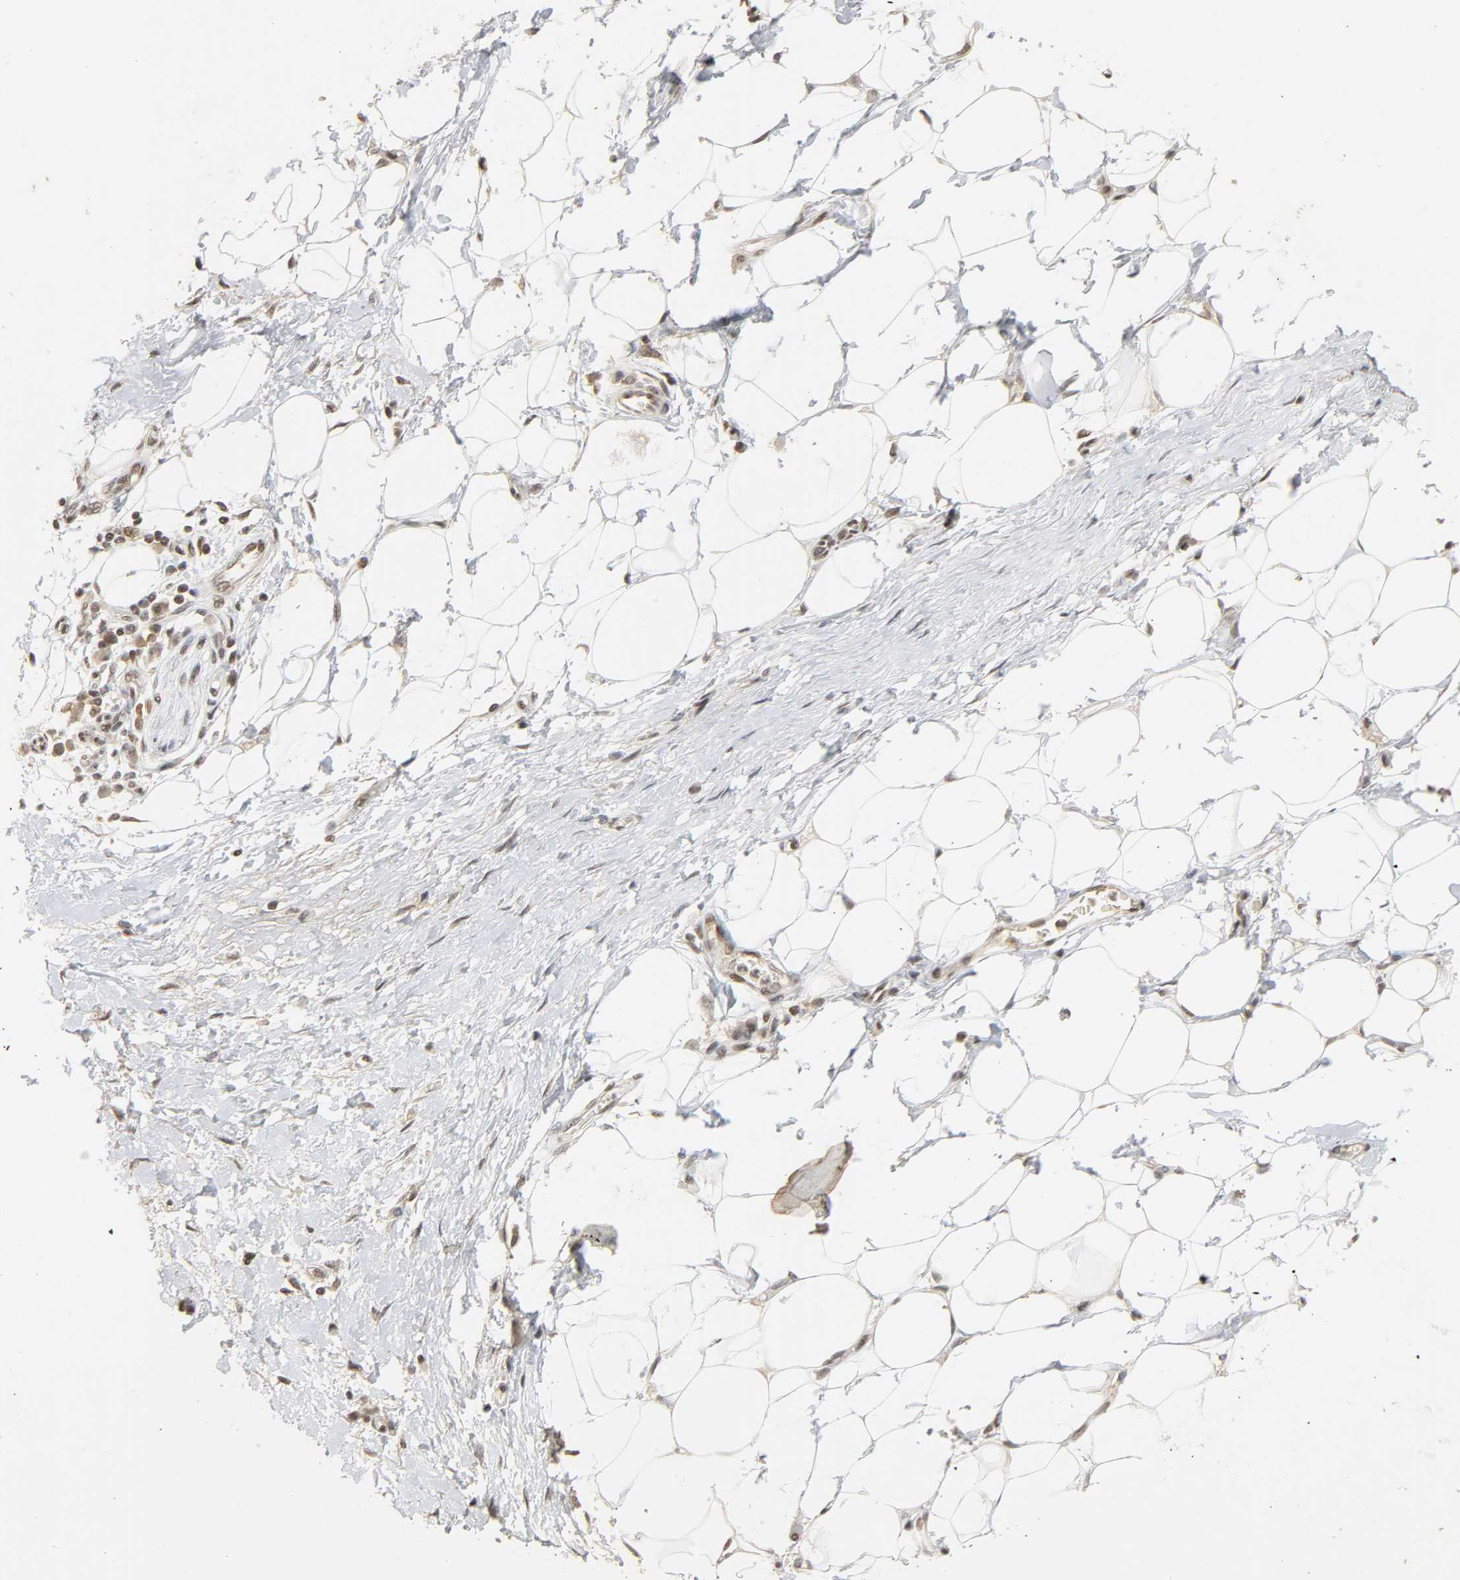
{"staining": {"intensity": "moderate", "quantity": ">75%", "location": "nuclear"}, "tissue": "adipose tissue", "cell_type": "Adipocytes", "image_type": "normal", "snomed": [{"axis": "morphology", "description": "Normal tissue, NOS"}, {"axis": "morphology", "description": "Urothelial carcinoma, High grade"}, {"axis": "topography", "description": "Vascular tissue"}, {"axis": "topography", "description": "Urinary bladder"}], "caption": "IHC micrograph of benign human adipose tissue stained for a protein (brown), which reveals medium levels of moderate nuclear positivity in about >75% of adipocytes.", "gene": "NCOA6", "patient": {"sex": "female", "age": 56}}